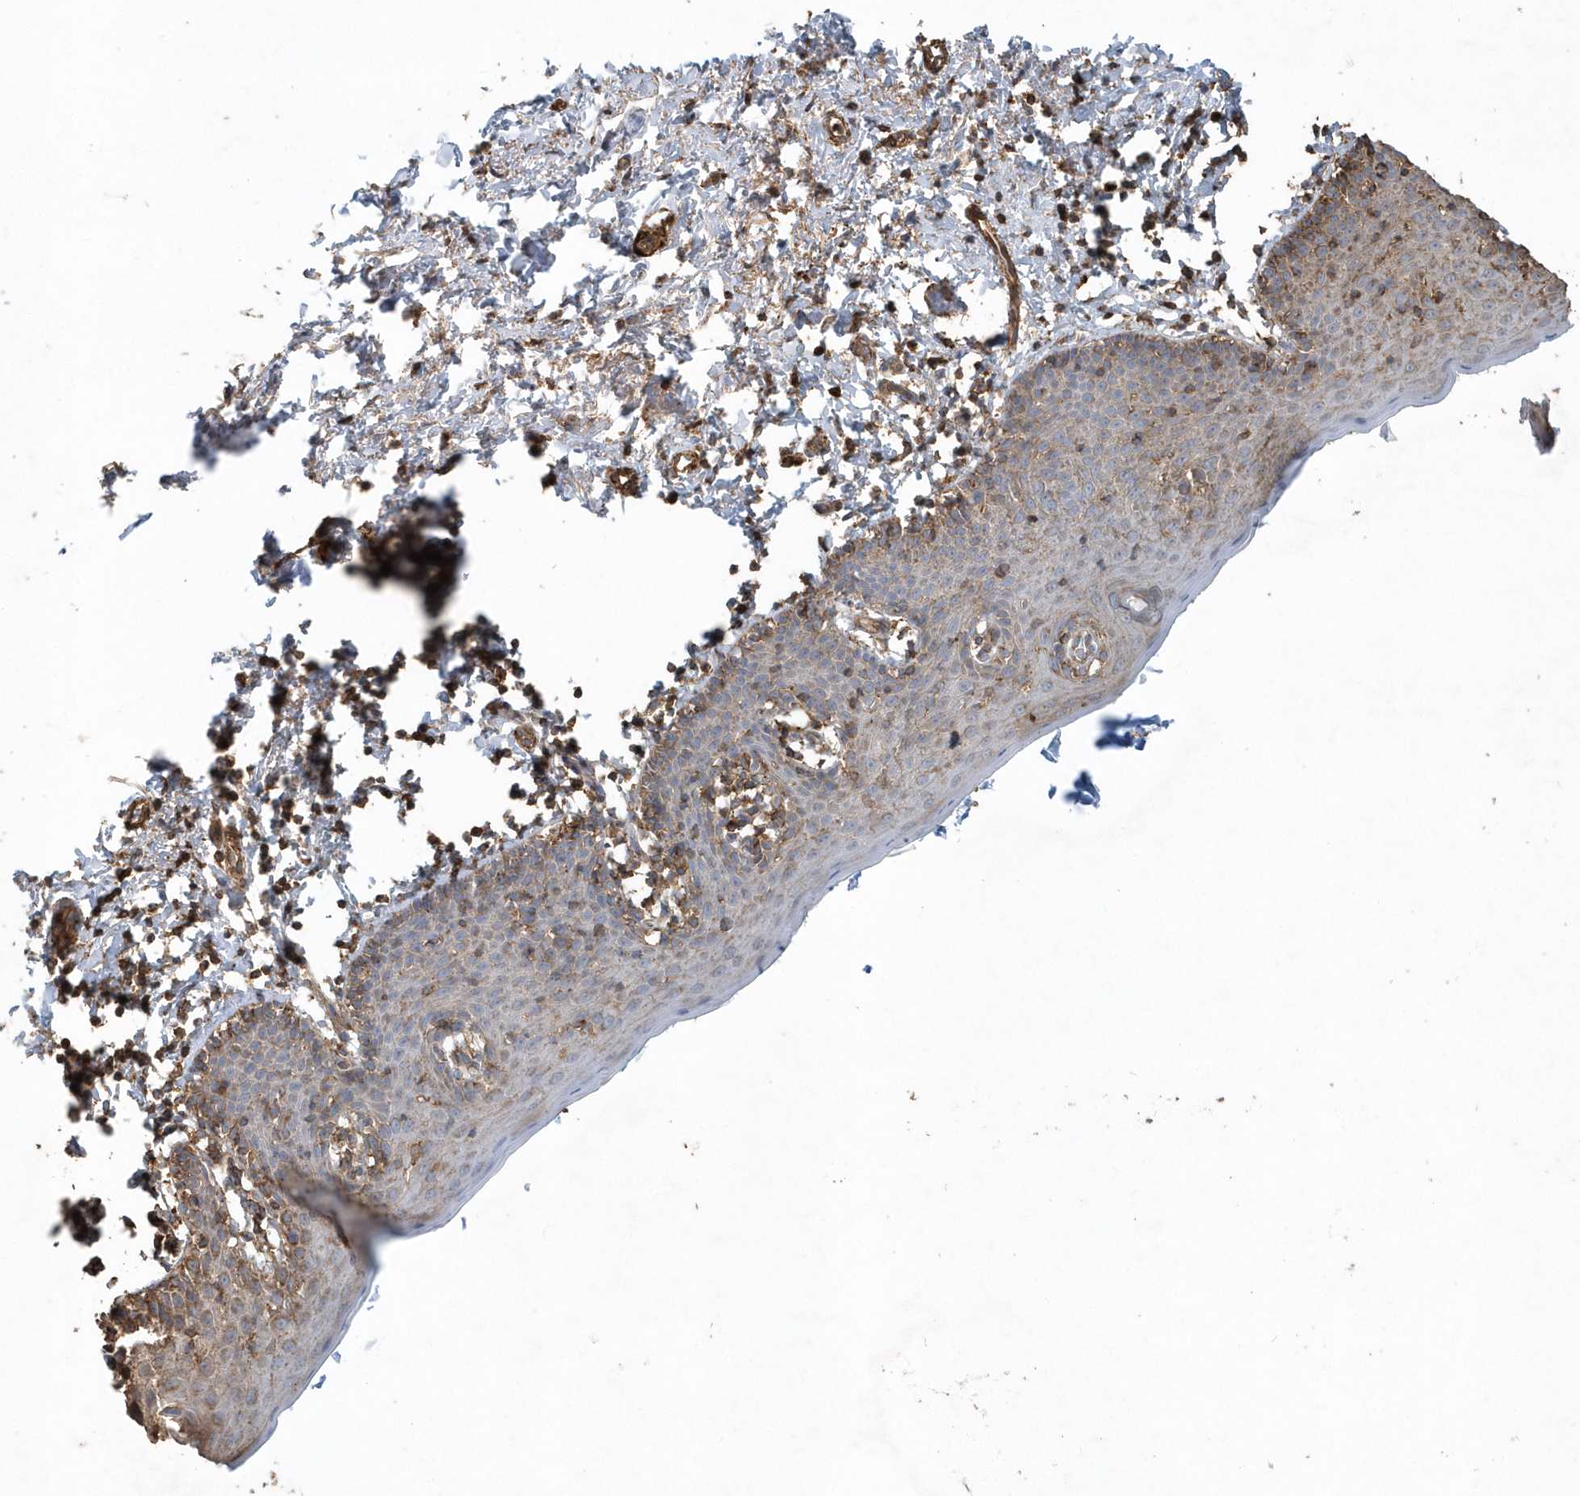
{"staining": {"intensity": "moderate", "quantity": "25%-75%", "location": "cytoplasmic/membranous"}, "tissue": "skin", "cell_type": "Epidermal cells", "image_type": "normal", "snomed": [{"axis": "morphology", "description": "Normal tissue, NOS"}, {"axis": "topography", "description": "Vulva"}], "caption": "Skin stained for a protein (brown) exhibits moderate cytoplasmic/membranous positive staining in about 25%-75% of epidermal cells.", "gene": "MMUT", "patient": {"sex": "female", "age": 66}}